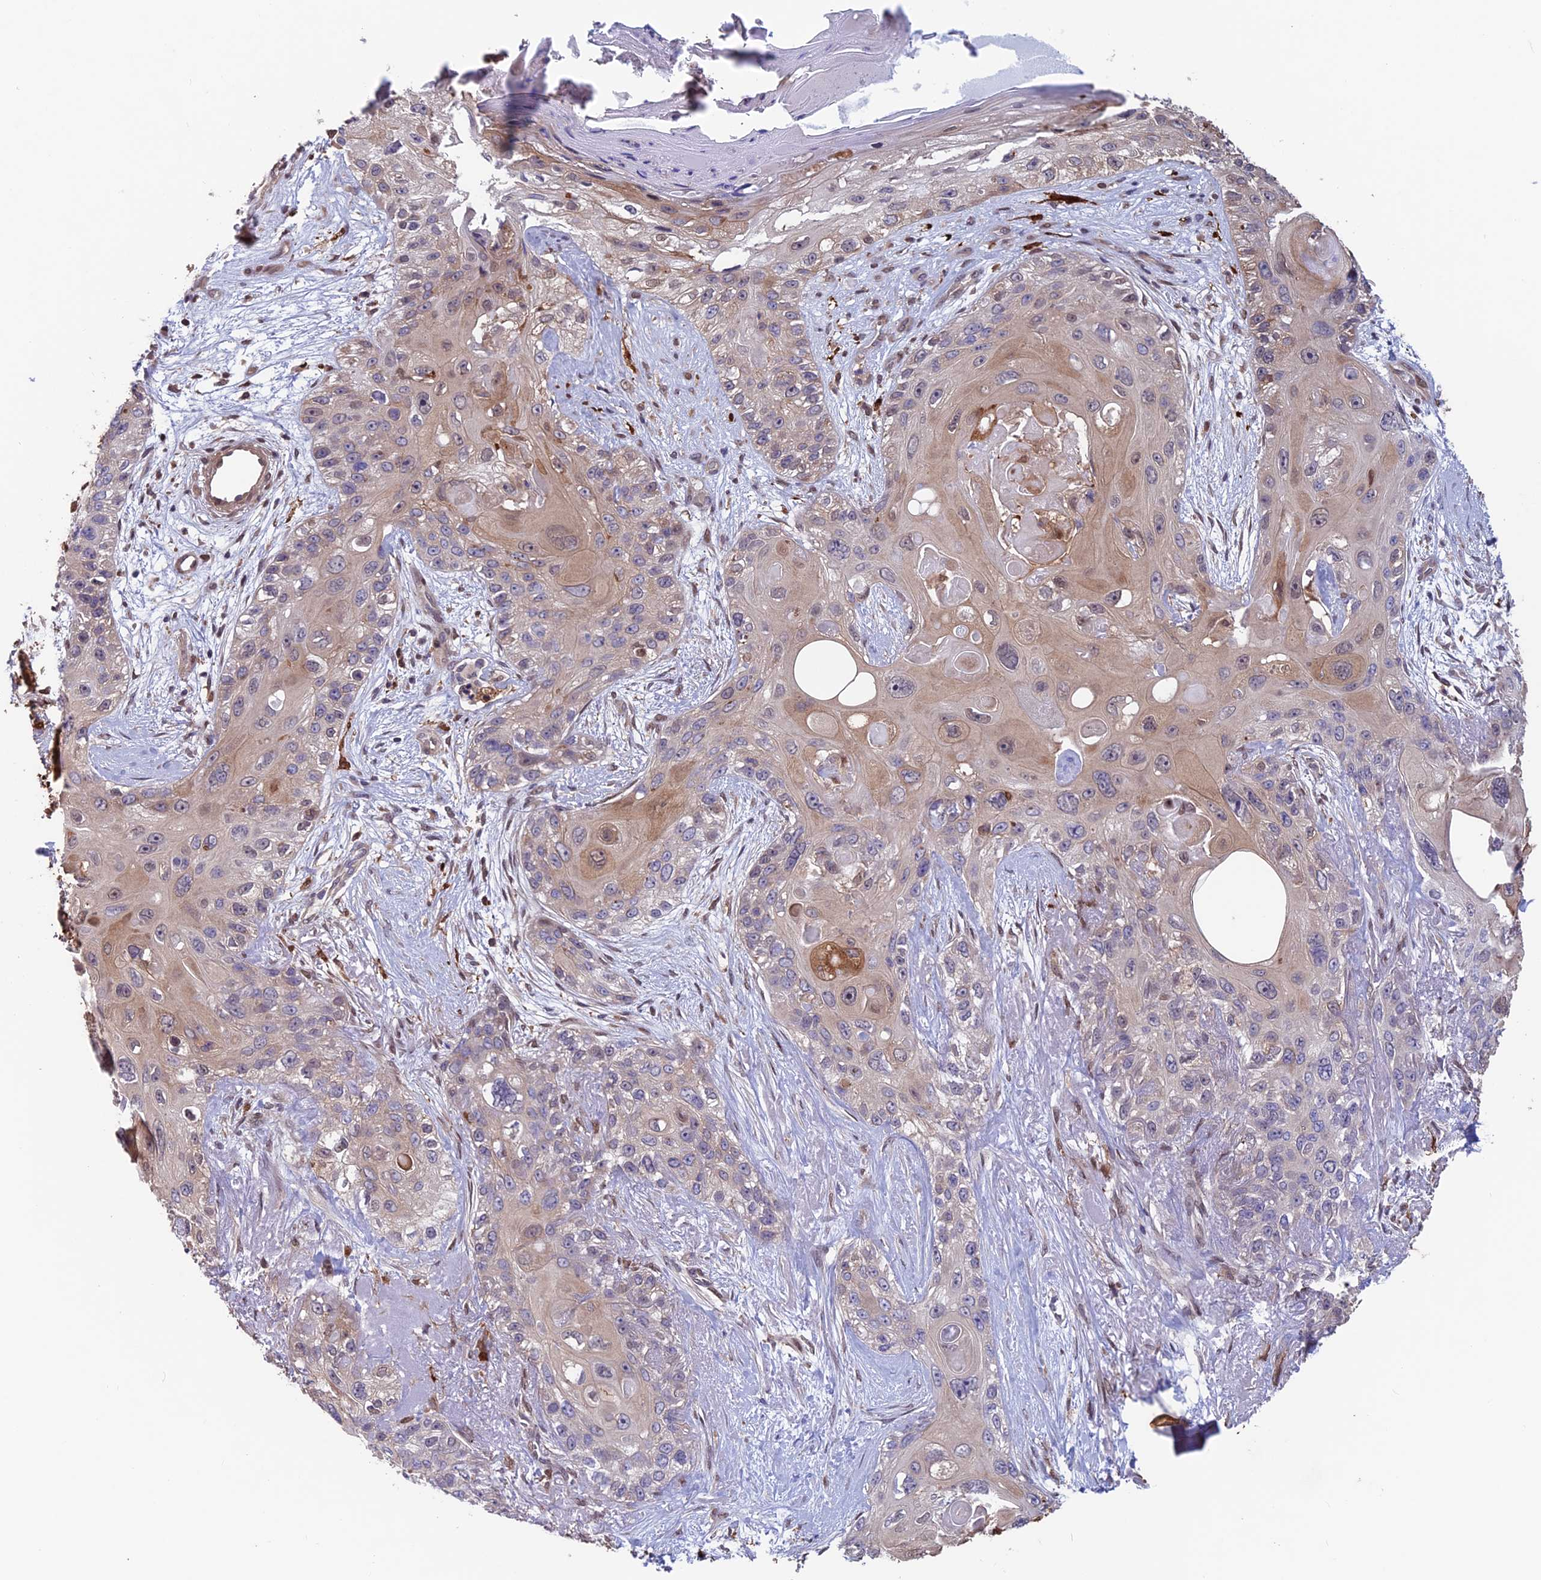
{"staining": {"intensity": "weak", "quantity": "25%-75%", "location": "cytoplasmic/membranous"}, "tissue": "skin cancer", "cell_type": "Tumor cells", "image_type": "cancer", "snomed": [{"axis": "morphology", "description": "Normal tissue, NOS"}, {"axis": "morphology", "description": "Squamous cell carcinoma, NOS"}, {"axis": "topography", "description": "Skin"}], "caption": "Immunohistochemistry (IHC) micrograph of skin squamous cell carcinoma stained for a protein (brown), which shows low levels of weak cytoplasmic/membranous expression in about 25%-75% of tumor cells.", "gene": "MAST2", "patient": {"sex": "male", "age": 72}}